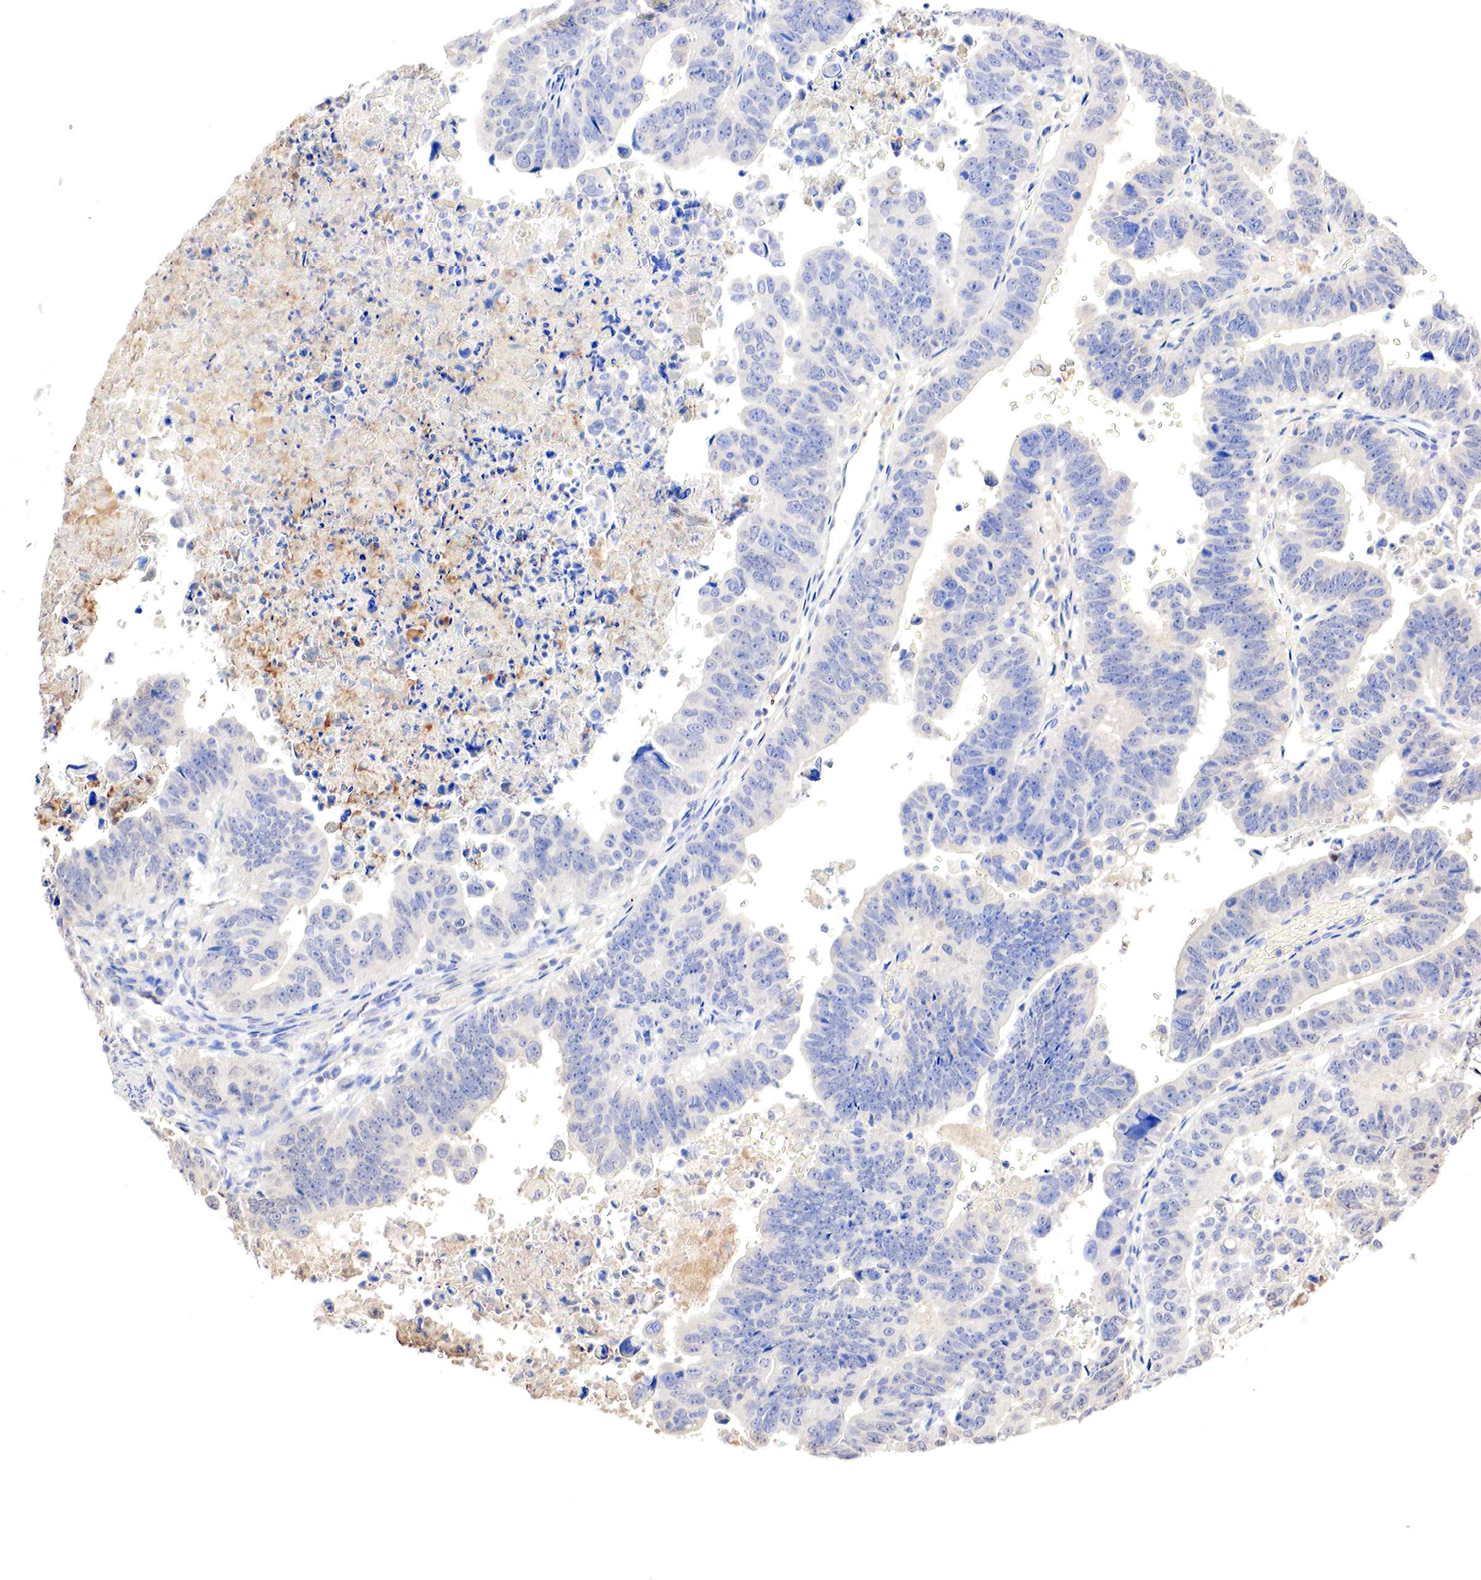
{"staining": {"intensity": "negative", "quantity": "none", "location": "none"}, "tissue": "stomach cancer", "cell_type": "Tumor cells", "image_type": "cancer", "snomed": [{"axis": "morphology", "description": "Adenocarcinoma, NOS"}, {"axis": "topography", "description": "Stomach, upper"}], "caption": "A high-resolution micrograph shows immunohistochemistry staining of stomach adenocarcinoma, which exhibits no significant positivity in tumor cells. (Immunohistochemistry (ihc), brightfield microscopy, high magnification).", "gene": "GATA1", "patient": {"sex": "female", "age": 50}}